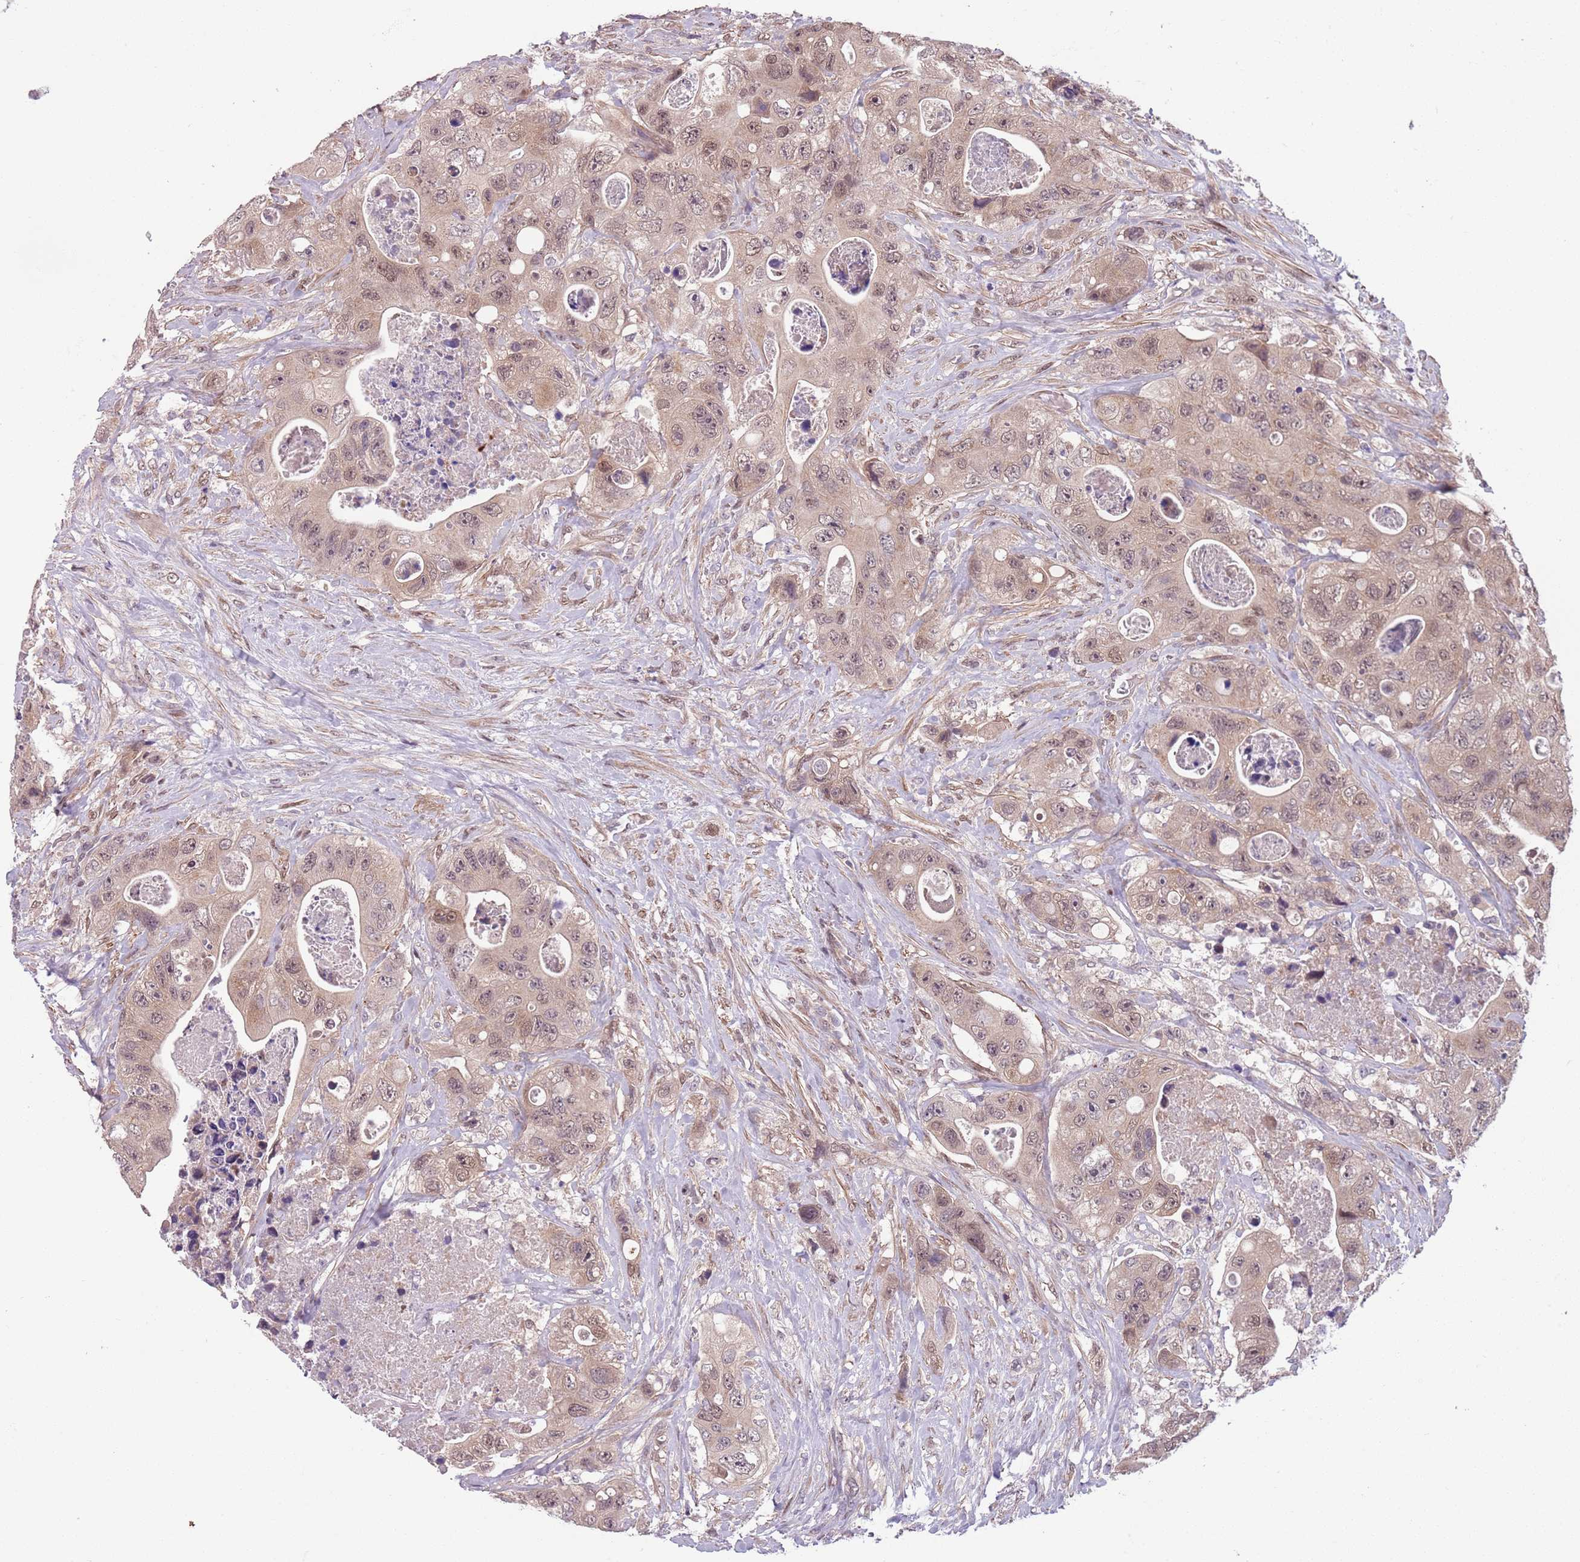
{"staining": {"intensity": "weak", "quantity": ">75%", "location": "cytoplasmic/membranous,nuclear"}, "tissue": "colorectal cancer", "cell_type": "Tumor cells", "image_type": "cancer", "snomed": [{"axis": "morphology", "description": "Adenocarcinoma, NOS"}, {"axis": "topography", "description": "Colon"}], "caption": "Colorectal adenocarcinoma was stained to show a protein in brown. There is low levels of weak cytoplasmic/membranous and nuclear expression in about >75% of tumor cells. Immunohistochemistry (ihc) stains the protein in brown and the nuclei are stained blue.", "gene": "ADCY7", "patient": {"sex": "female", "age": 46}}